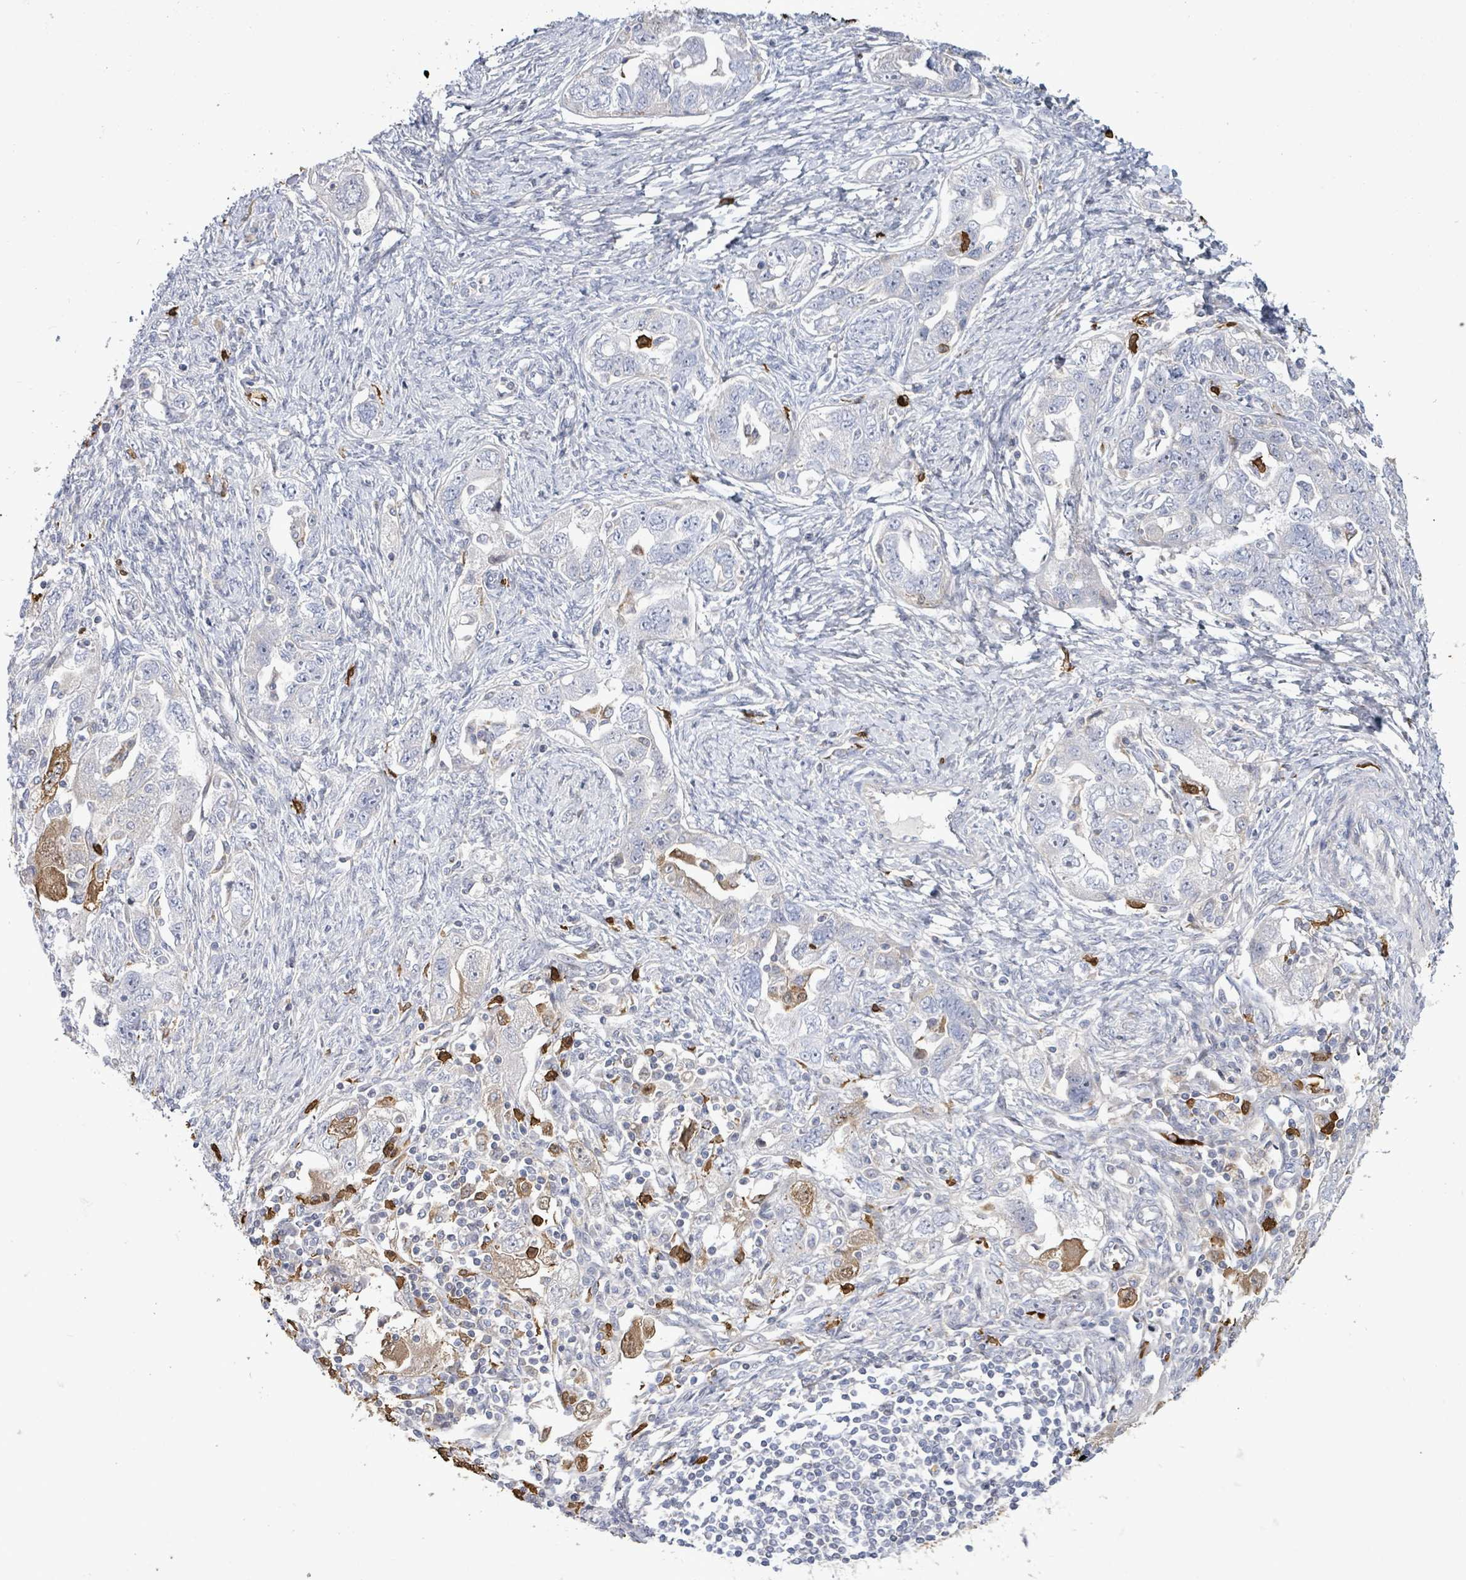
{"staining": {"intensity": "moderate", "quantity": "<25%", "location": "cytoplasmic/membranous"}, "tissue": "ovarian cancer", "cell_type": "Tumor cells", "image_type": "cancer", "snomed": [{"axis": "morphology", "description": "Carcinoma, NOS"}, {"axis": "morphology", "description": "Cystadenocarcinoma, serous, NOS"}, {"axis": "topography", "description": "Ovary"}], "caption": "Immunohistochemical staining of human ovarian serous cystadenocarcinoma demonstrates low levels of moderate cytoplasmic/membranous protein staining in about <25% of tumor cells.", "gene": "FAM210A", "patient": {"sex": "female", "age": 69}}